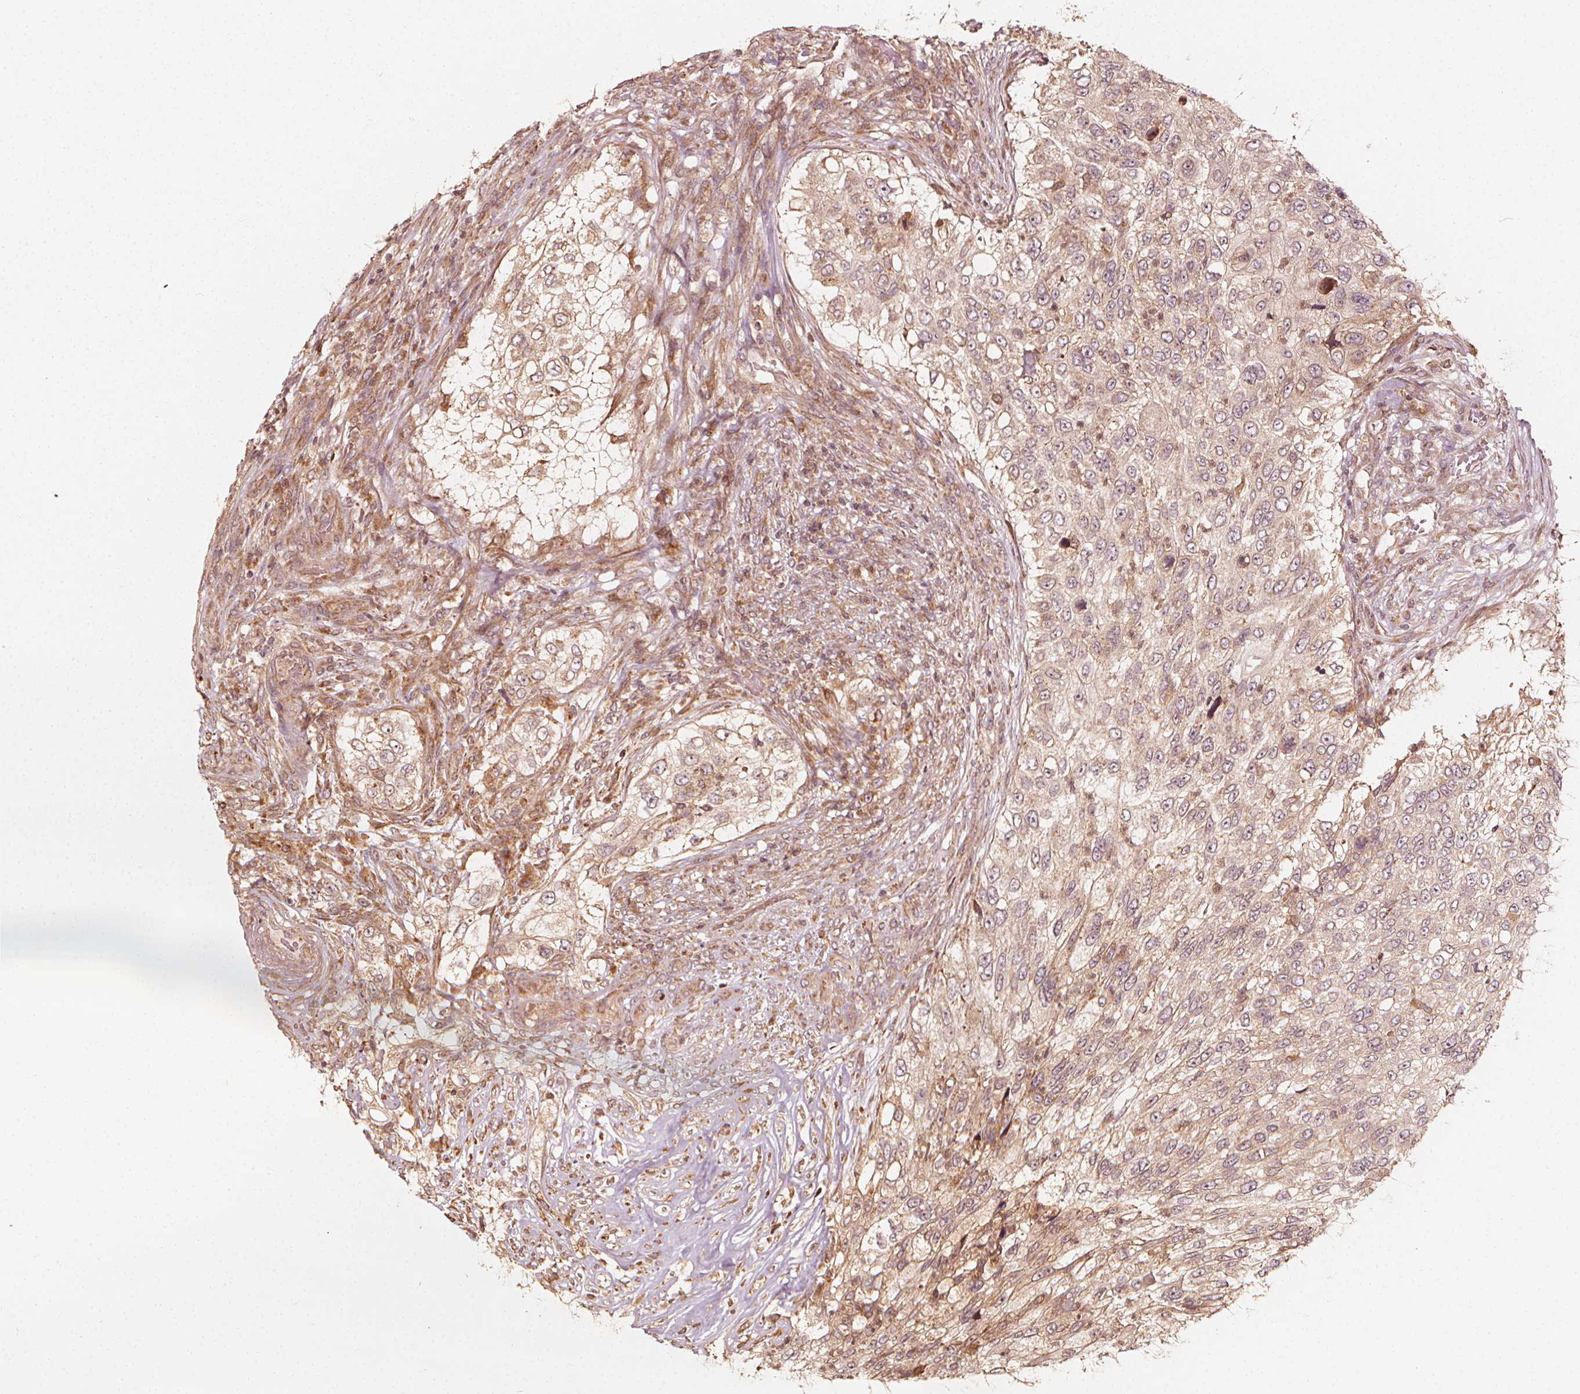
{"staining": {"intensity": "weak", "quantity": ">75%", "location": "cytoplasmic/membranous"}, "tissue": "urothelial cancer", "cell_type": "Tumor cells", "image_type": "cancer", "snomed": [{"axis": "morphology", "description": "Urothelial carcinoma, High grade"}, {"axis": "topography", "description": "Urinary bladder"}], "caption": "High-grade urothelial carcinoma stained with DAB (3,3'-diaminobenzidine) immunohistochemistry (IHC) shows low levels of weak cytoplasmic/membranous expression in about >75% of tumor cells.", "gene": "NPC1", "patient": {"sex": "female", "age": 60}}